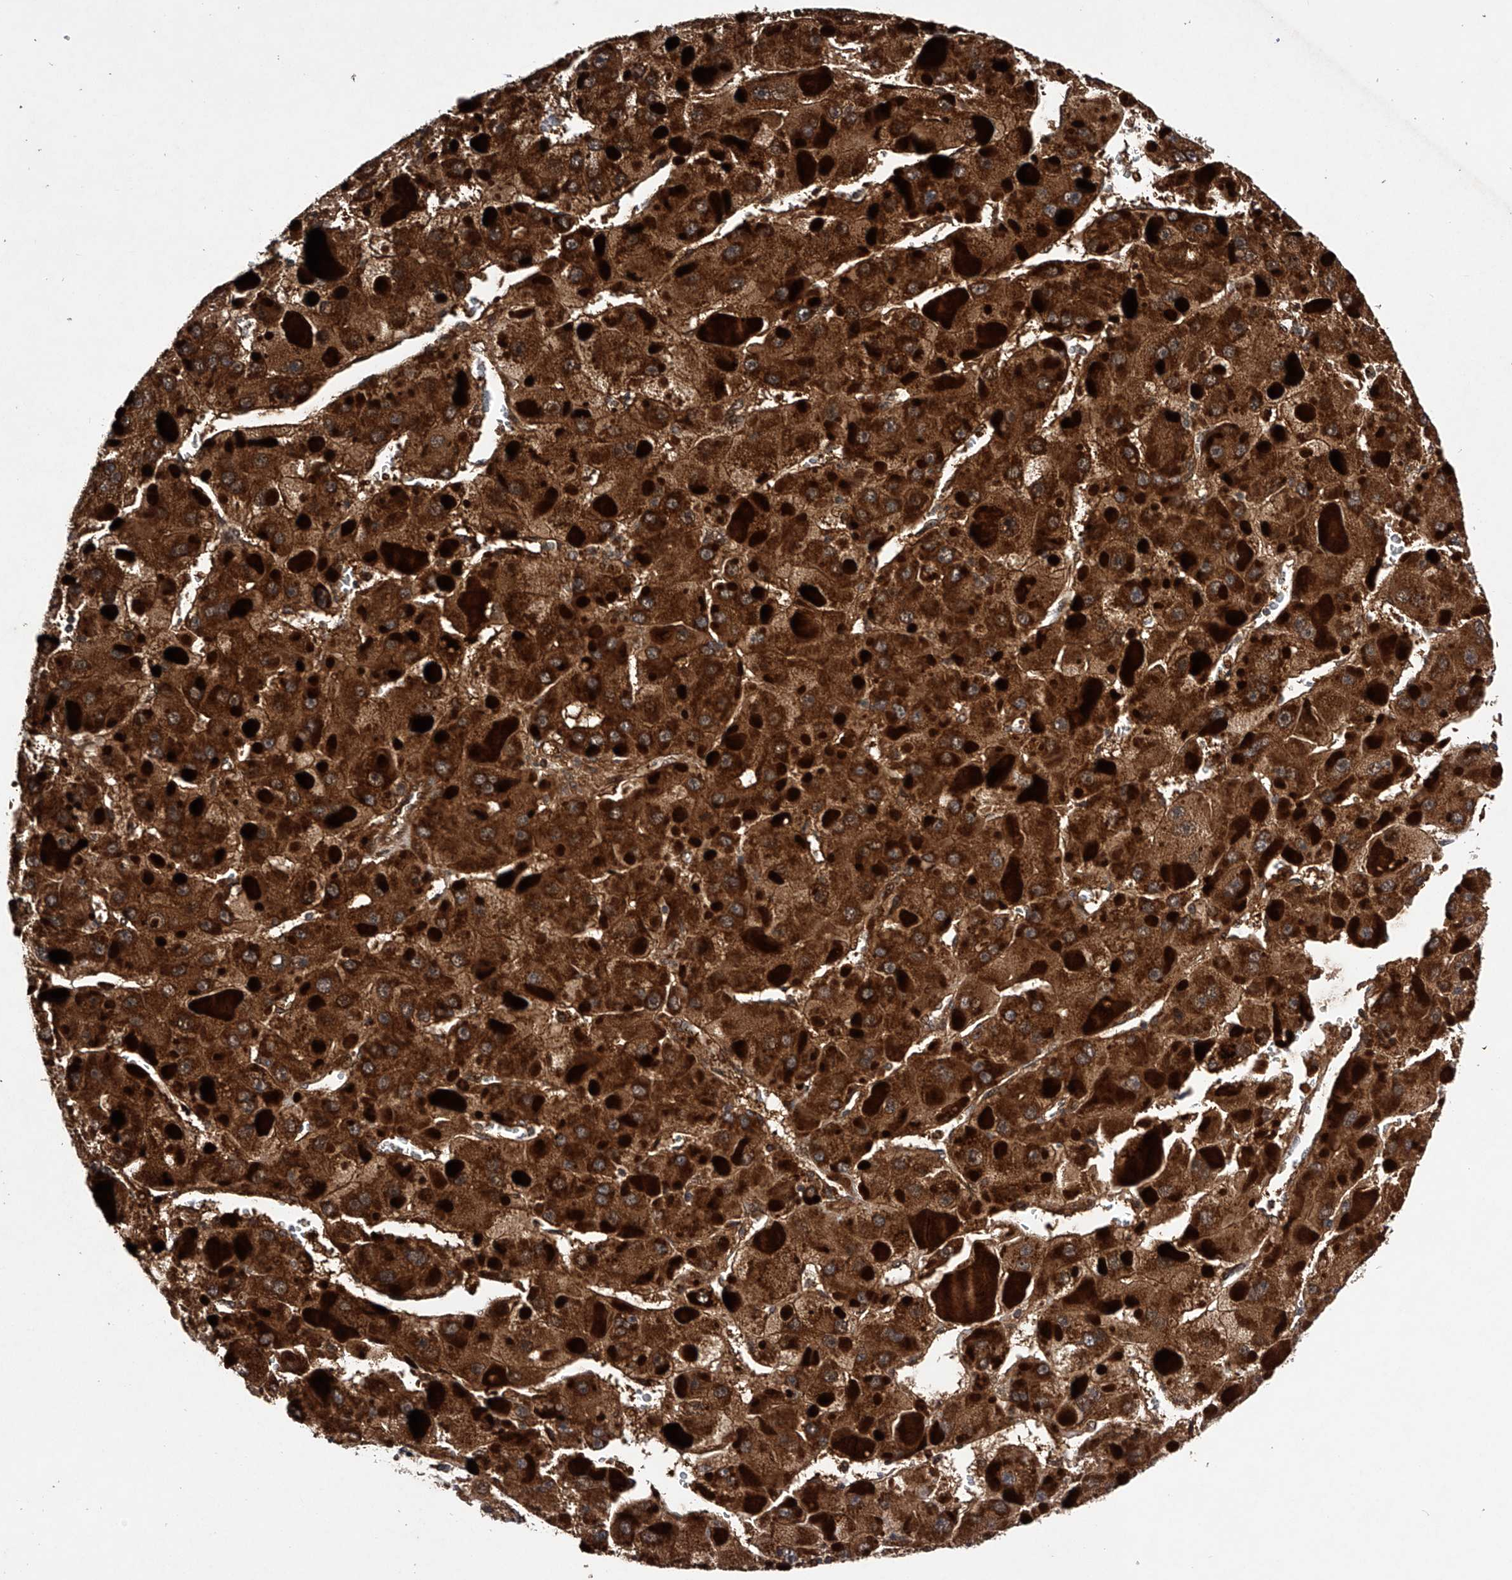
{"staining": {"intensity": "strong", "quantity": ">75%", "location": "cytoplasmic/membranous"}, "tissue": "liver cancer", "cell_type": "Tumor cells", "image_type": "cancer", "snomed": [{"axis": "morphology", "description": "Carcinoma, Hepatocellular, NOS"}, {"axis": "topography", "description": "Liver"}], "caption": "A histopathology image of liver cancer (hepatocellular carcinoma) stained for a protein demonstrates strong cytoplasmic/membranous brown staining in tumor cells.", "gene": "MAP3K11", "patient": {"sex": "female", "age": 73}}